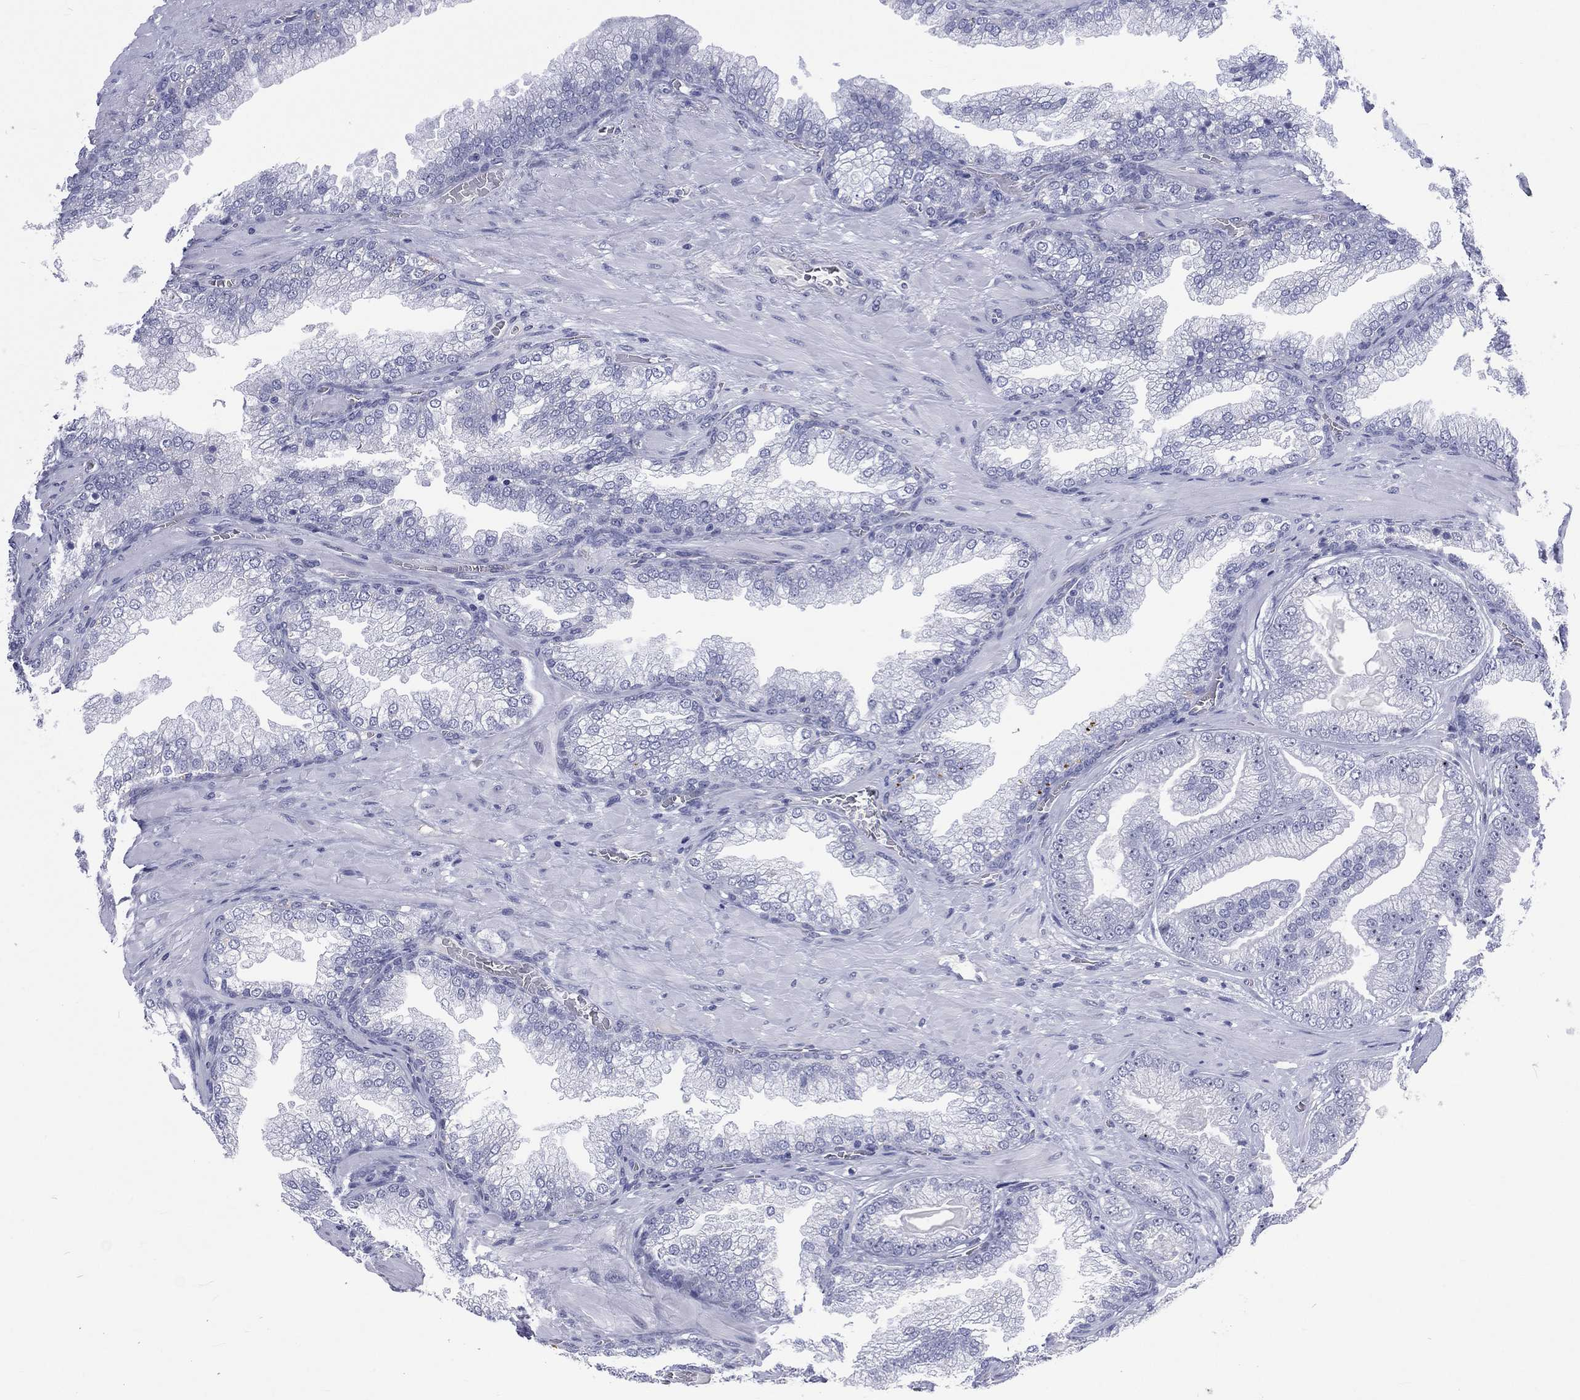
{"staining": {"intensity": "negative", "quantity": "none", "location": "none"}, "tissue": "prostate cancer", "cell_type": "Tumor cells", "image_type": "cancer", "snomed": [{"axis": "morphology", "description": "Adenocarcinoma, Low grade"}, {"axis": "topography", "description": "Prostate"}], "caption": "This is a image of IHC staining of prostate cancer, which shows no staining in tumor cells.", "gene": "SSX1", "patient": {"sex": "male", "age": 57}}